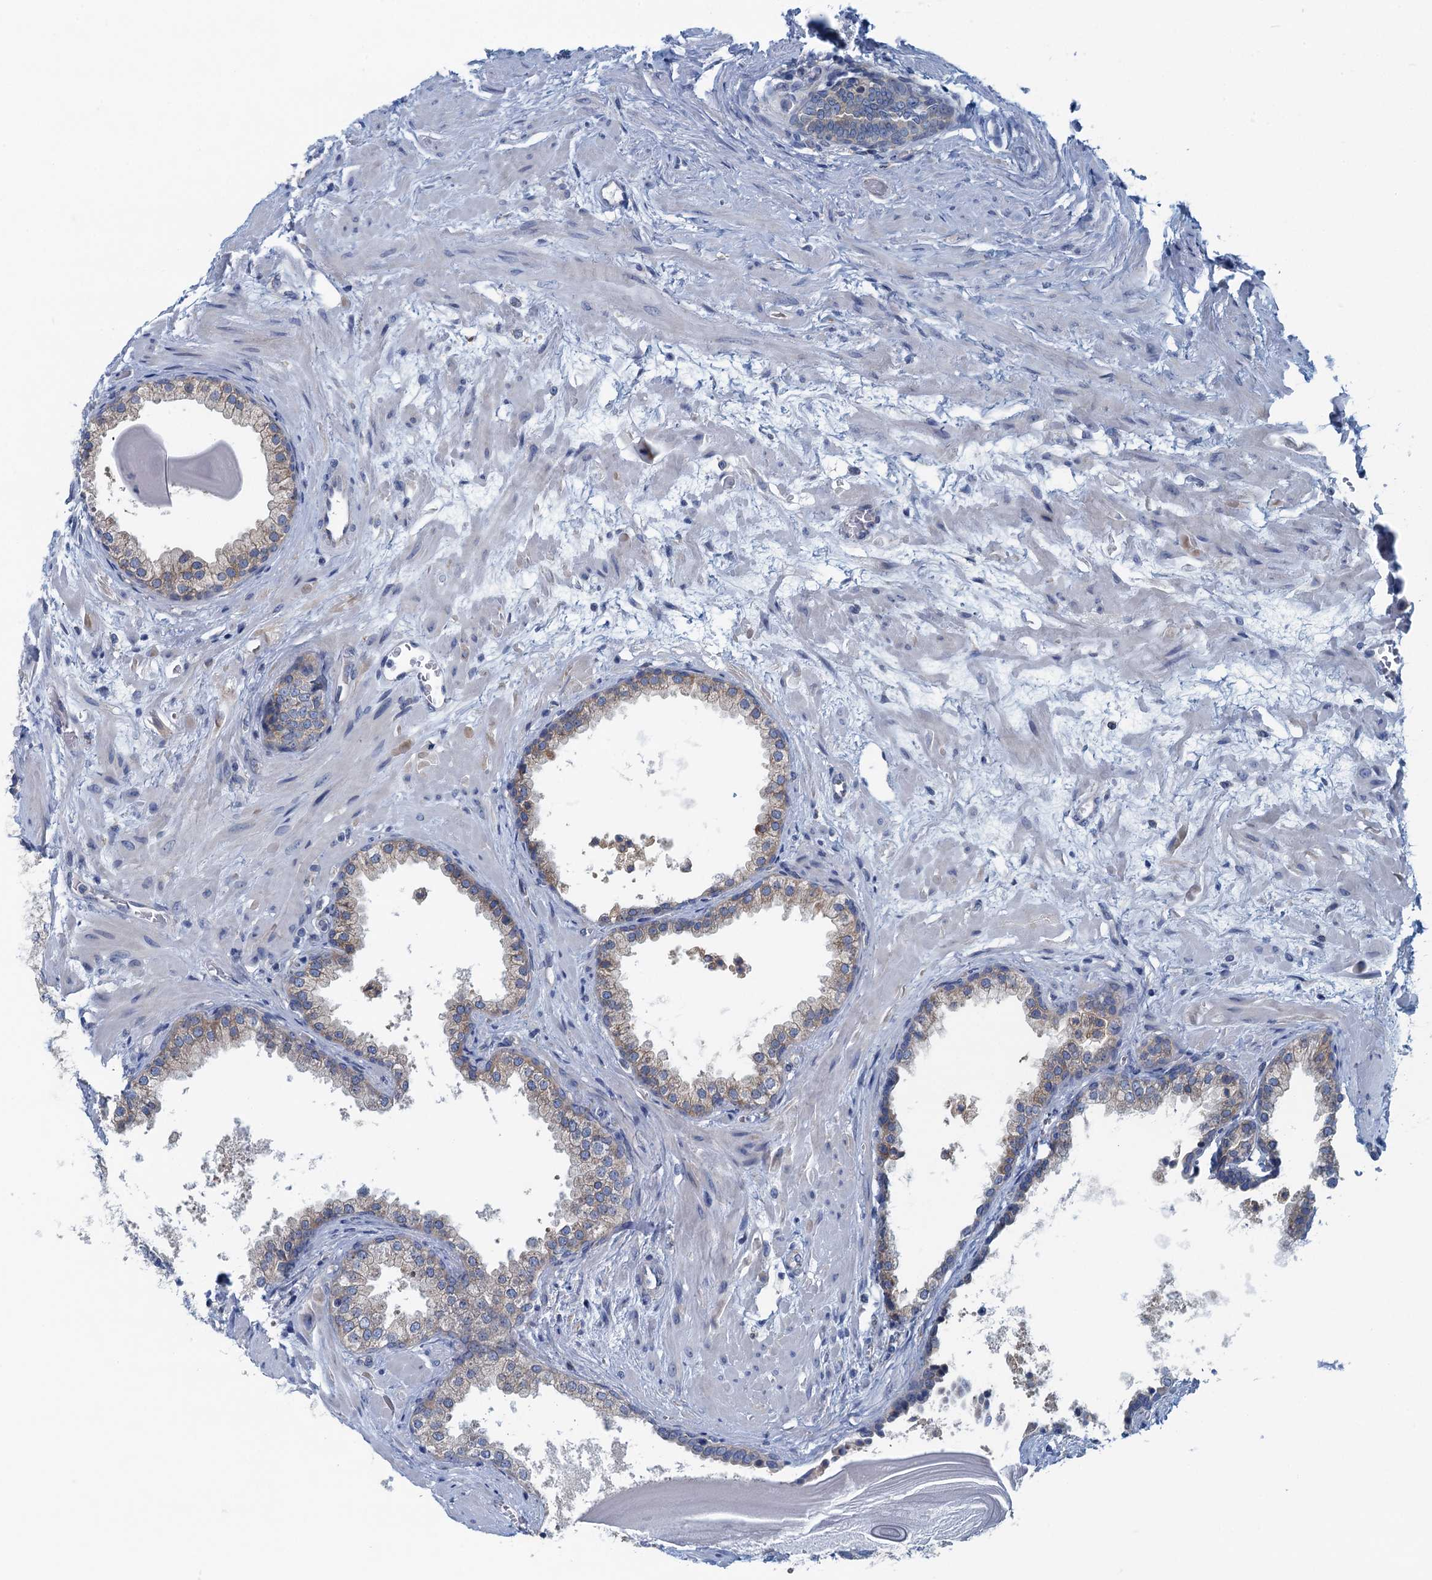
{"staining": {"intensity": "weak", "quantity": "25%-75%", "location": "cytoplasmic/membranous"}, "tissue": "prostate", "cell_type": "Glandular cells", "image_type": "normal", "snomed": [{"axis": "morphology", "description": "Normal tissue, NOS"}, {"axis": "topography", "description": "Prostate"}], "caption": "Protein expression analysis of unremarkable prostate reveals weak cytoplasmic/membranous staining in approximately 25%-75% of glandular cells. The staining was performed using DAB to visualize the protein expression in brown, while the nuclei were stained in blue with hematoxylin (Magnification: 20x).", "gene": "MYDGF", "patient": {"sex": "male", "age": 48}}